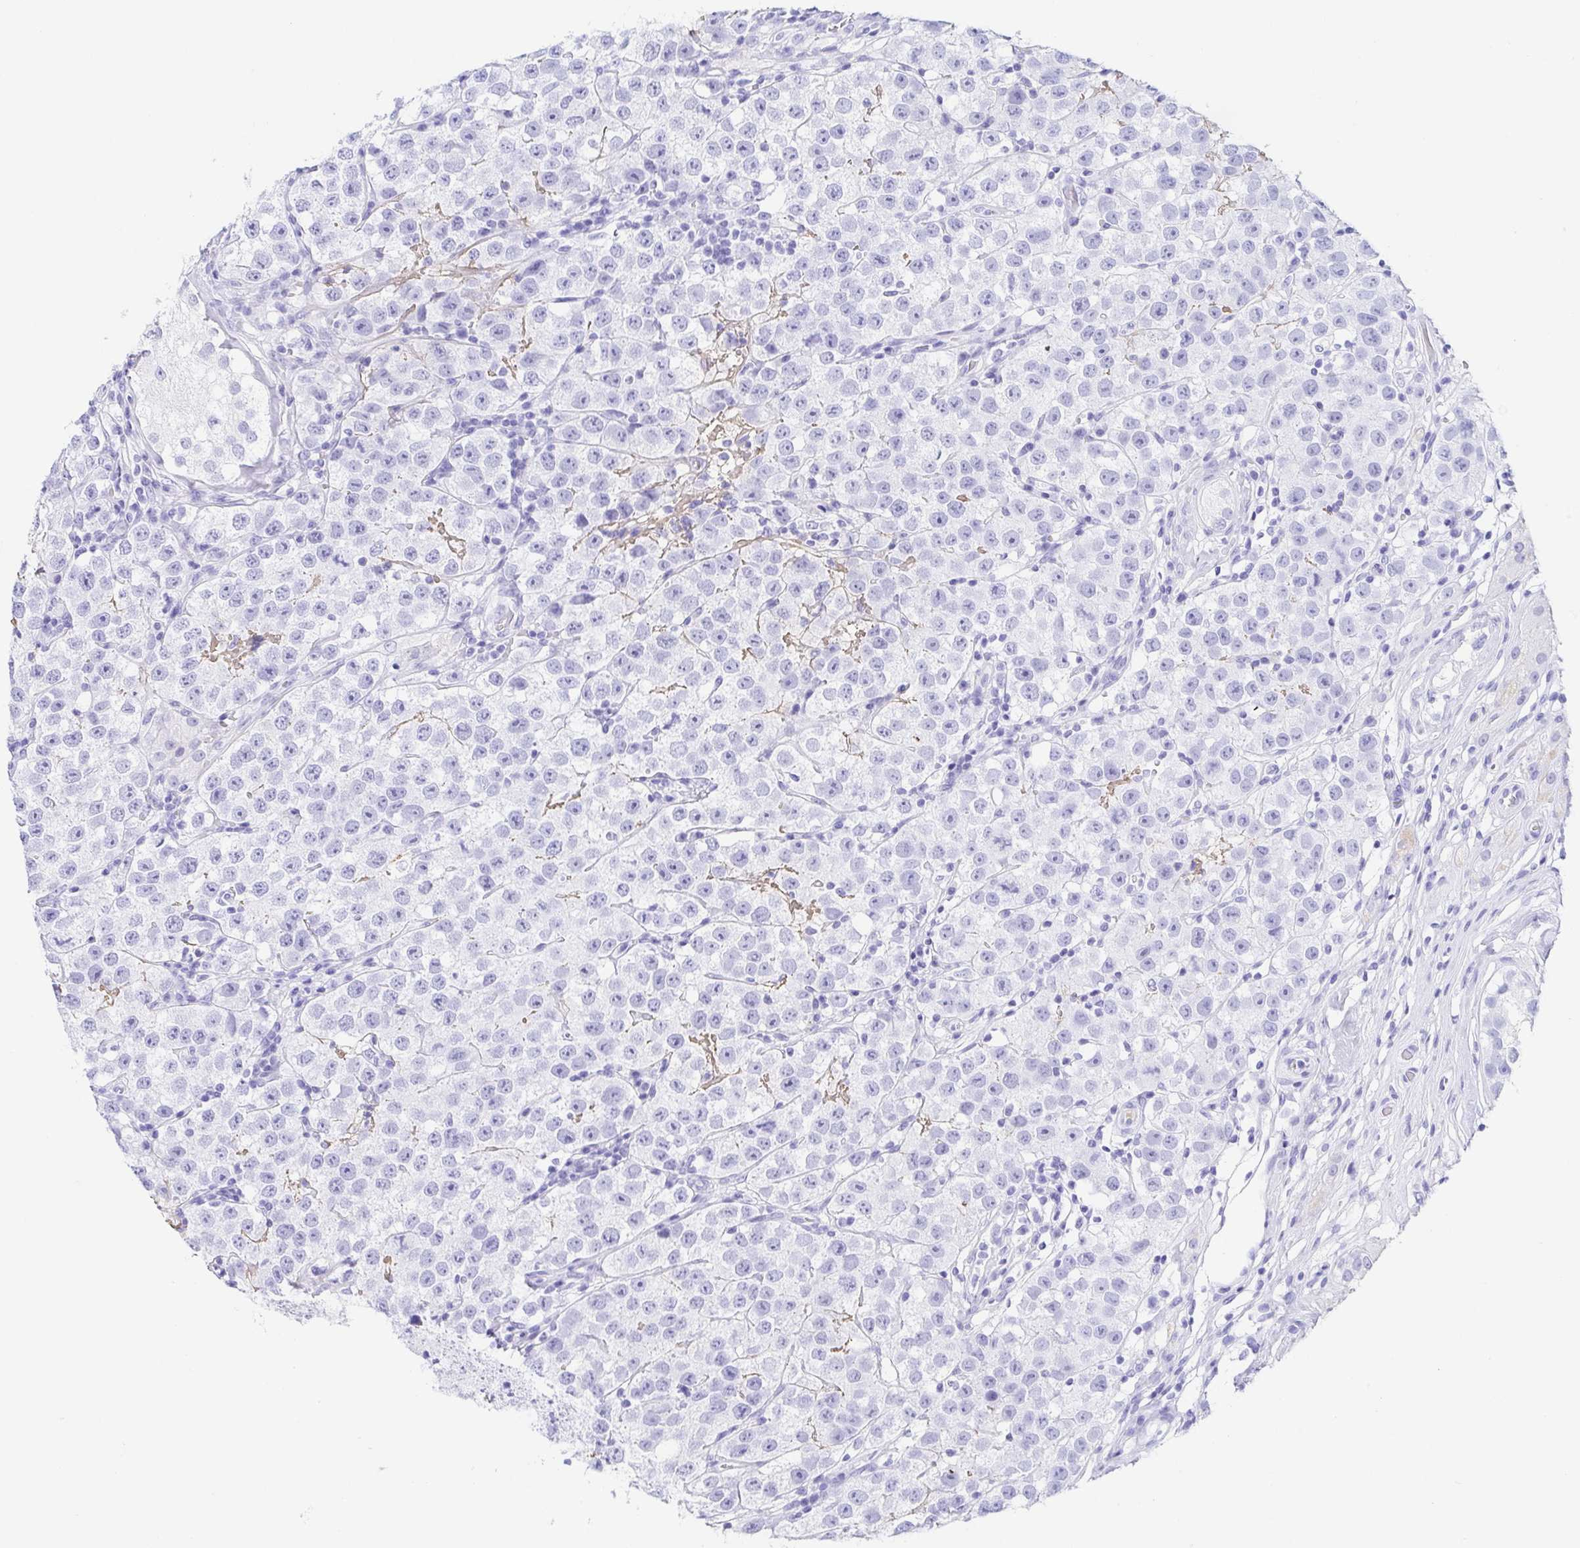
{"staining": {"intensity": "negative", "quantity": "none", "location": "none"}, "tissue": "testis cancer", "cell_type": "Tumor cells", "image_type": "cancer", "snomed": [{"axis": "morphology", "description": "Seminoma, NOS"}, {"axis": "topography", "description": "Testis"}], "caption": "Immunohistochemistry (IHC) histopathology image of neoplastic tissue: human testis cancer stained with DAB reveals no significant protein expression in tumor cells. Nuclei are stained in blue.", "gene": "GKN1", "patient": {"sex": "male", "age": 34}}